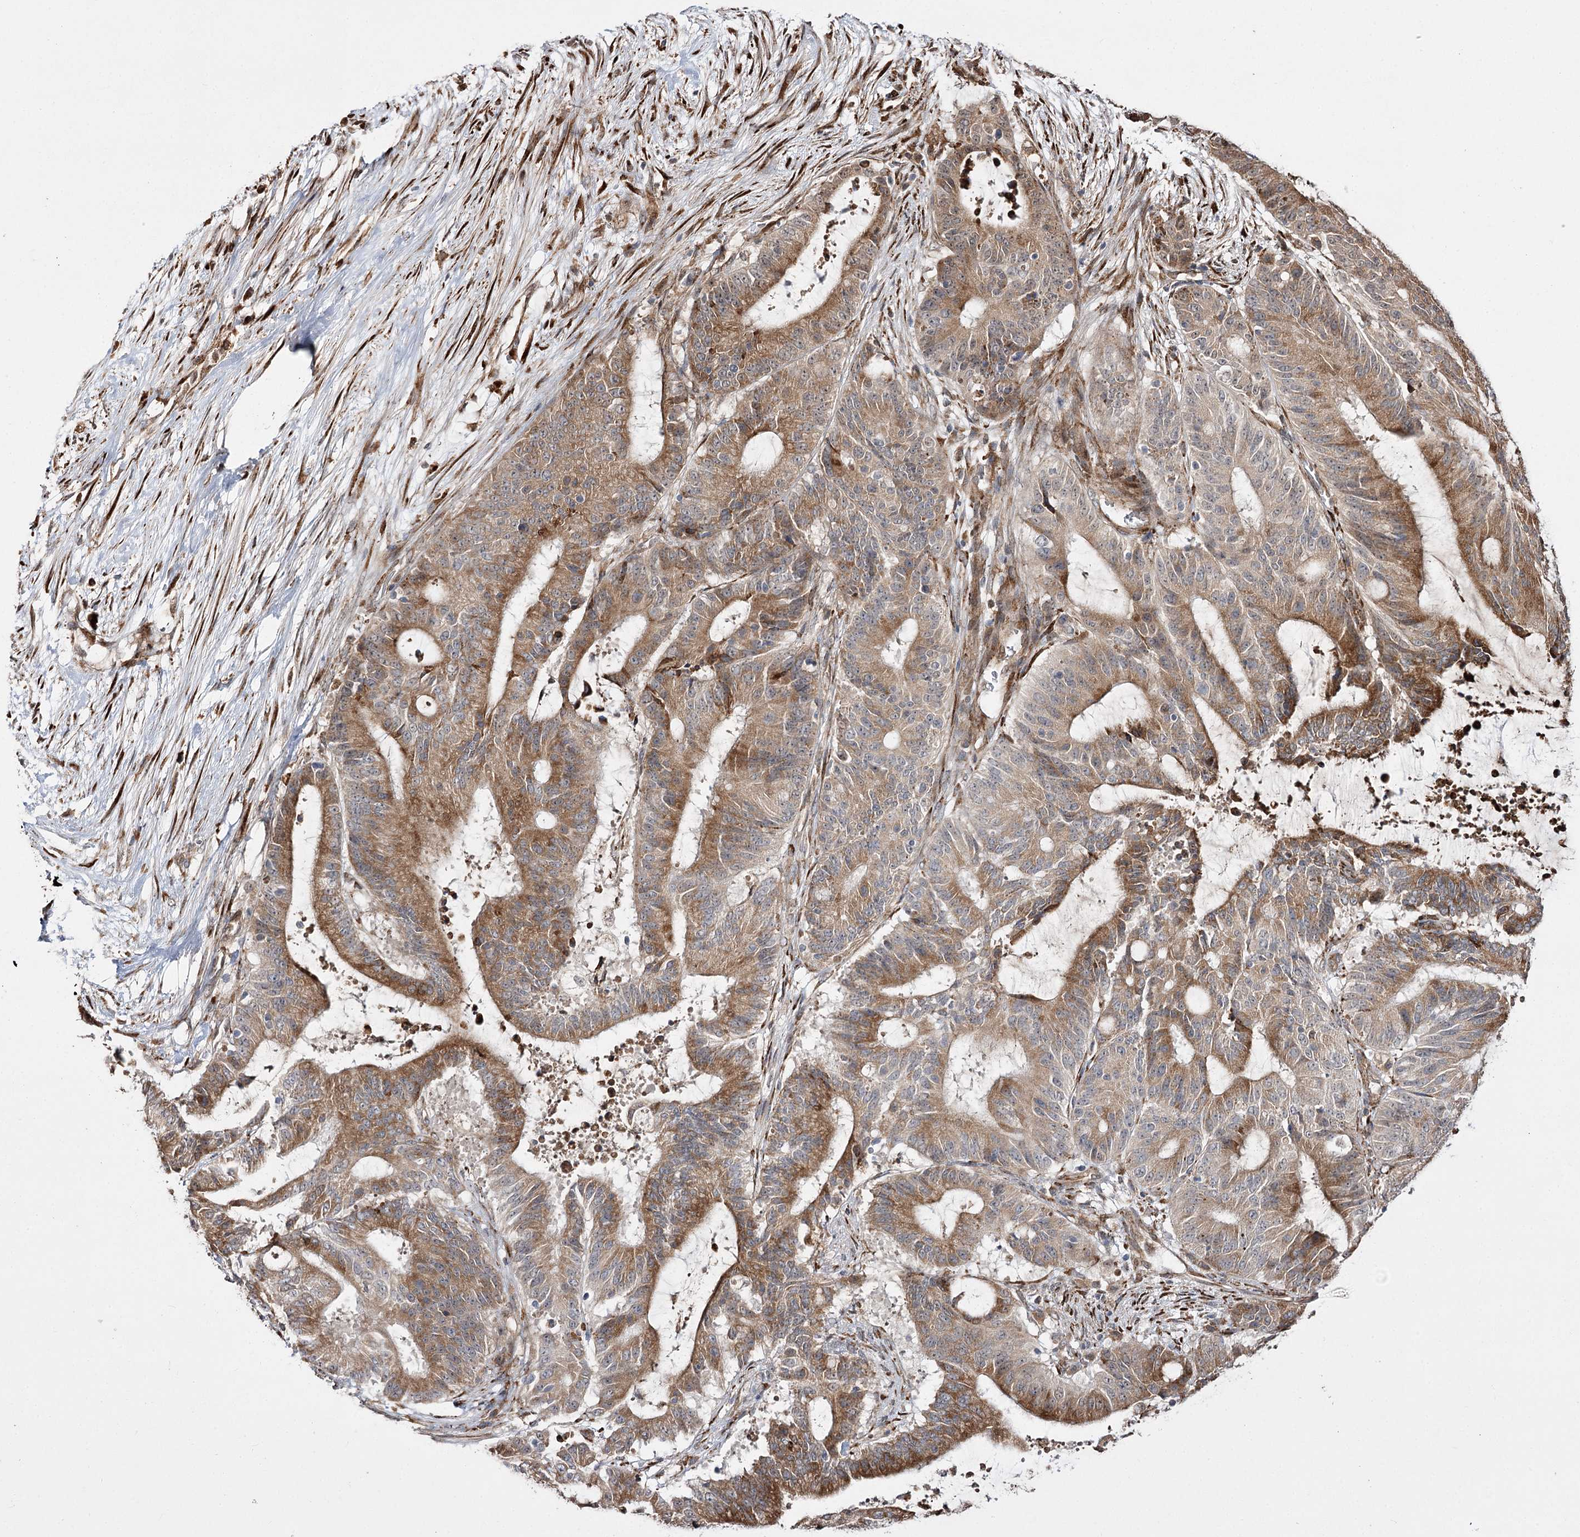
{"staining": {"intensity": "moderate", "quantity": ">75%", "location": "cytoplasmic/membranous"}, "tissue": "liver cancer", "cell_type": "Tumor cells", "image_type": "cancer", "snomed": [{"axis": "morphology", "description": "Normal tissue, NOS"}, {"axis": "morphology", "description": "Cholangiocarcinoma"}, {"axis": "topography", "description": "Liver"}, {"axis": "topography", "description": "Peripheral nerve tissue"}], "caption": "High-magnification brightfield microscopy of liver cancer stained with DAB (brown) and counterstained with hematoxylin (blue). tumor cells exhibit moderate cytoplasmic/membranous positivity is appreciated in about>75% of cells. The protein is stained brown, and the nuclei are stained in blue (DAB IHC with brightfield microscopy, high magnification).", "gene": "FANCL", "patient": {"sex": "female", "age": 73}}